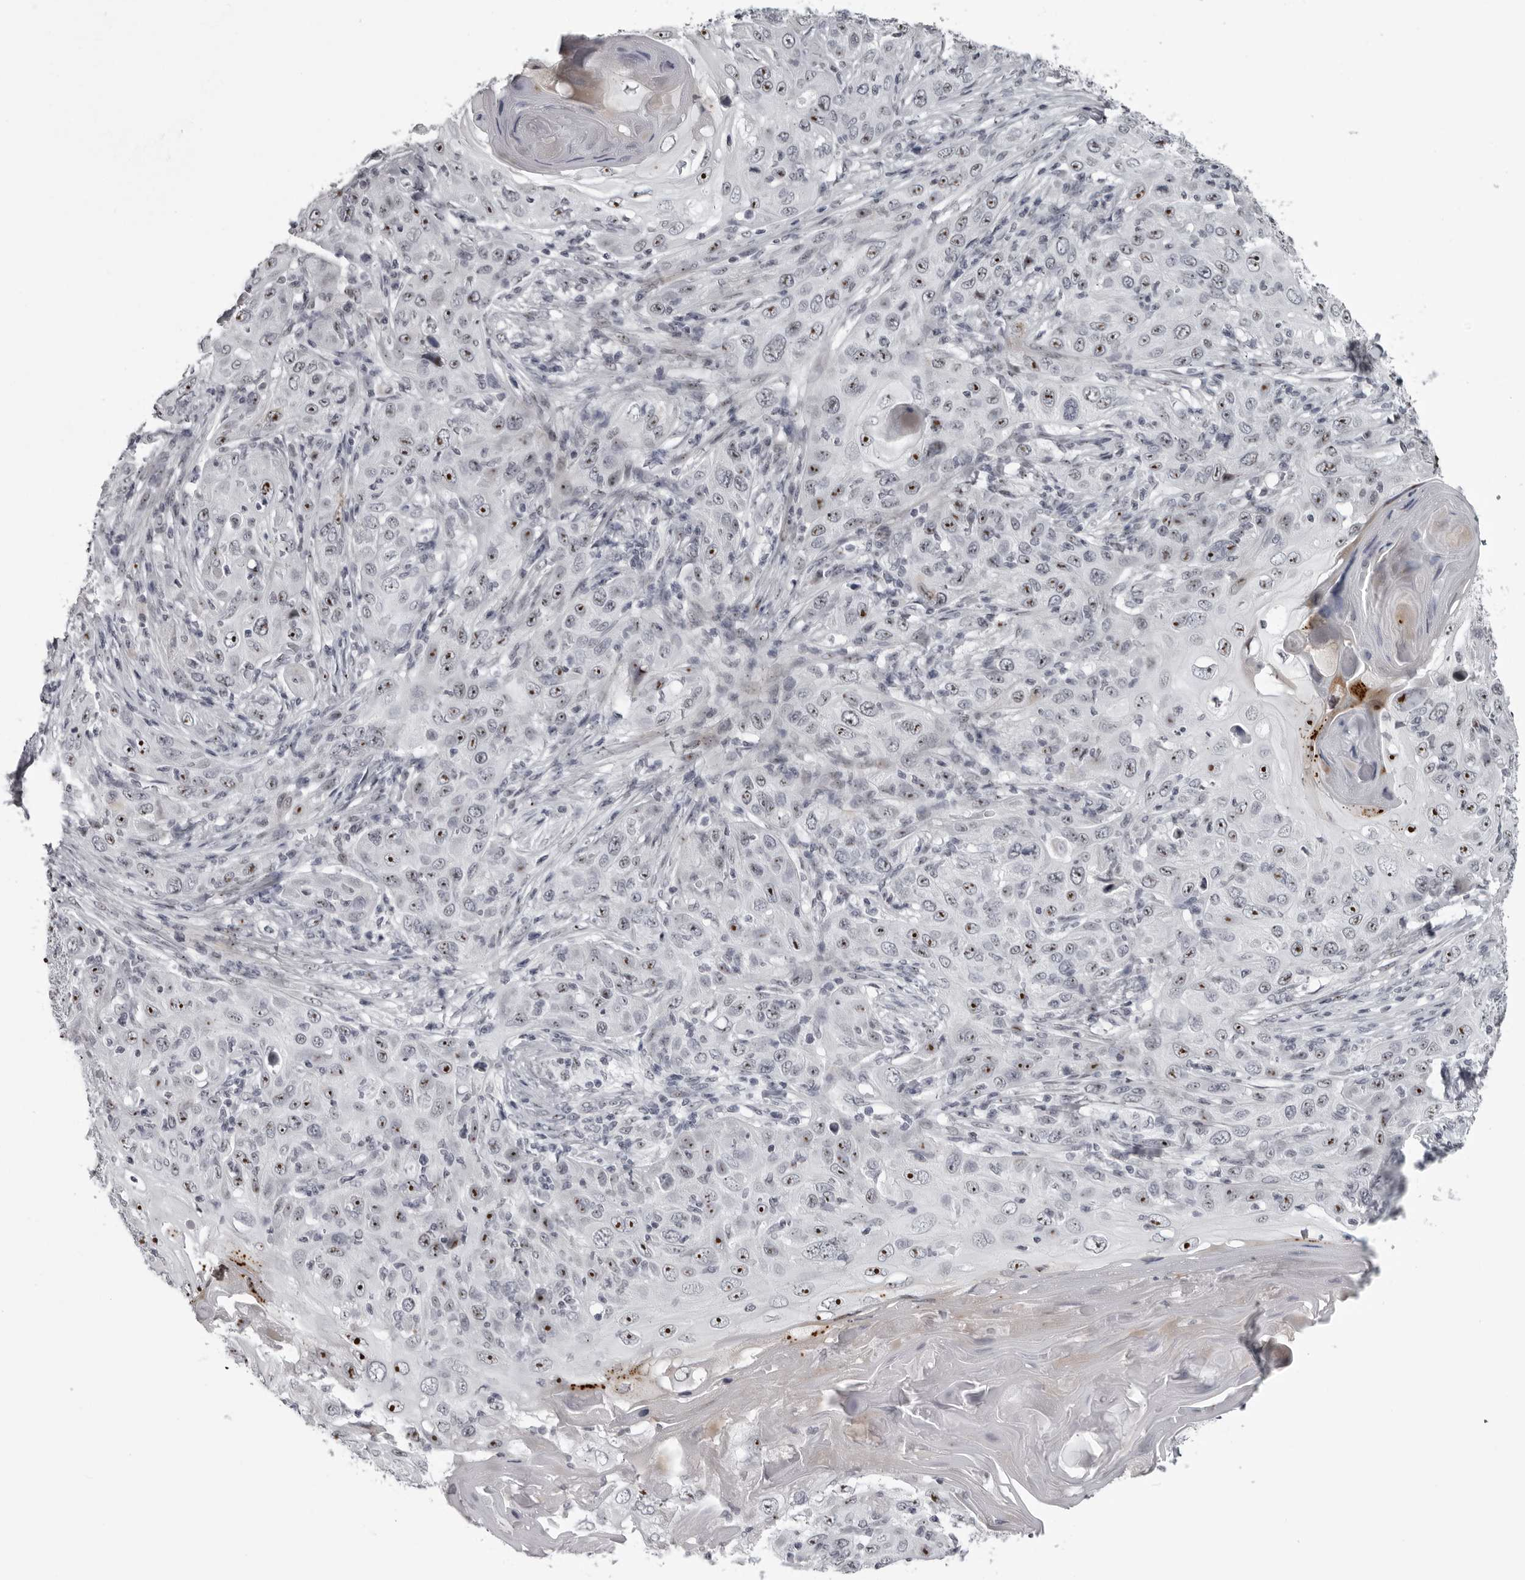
{"staining": {"intensity": "strong", "quantity": ">75%", "location": "nuclear"}, "tissue": "skin cancer", "cell_type": "Tumor cells", "image_type": "cancer", "snomed": [{"axis": "morphology", "description": "Squamous cell carcinoma, NOS"}, {"axis": "topography", "description": "Skin"}], "caption": "Tumor cells demonstrate strong nuclear staining in about >75% of cells in skin cancer (squamous cell carcinoma).", "gene": "HELZ", "patient": {"sex": "female", "age": 88}}